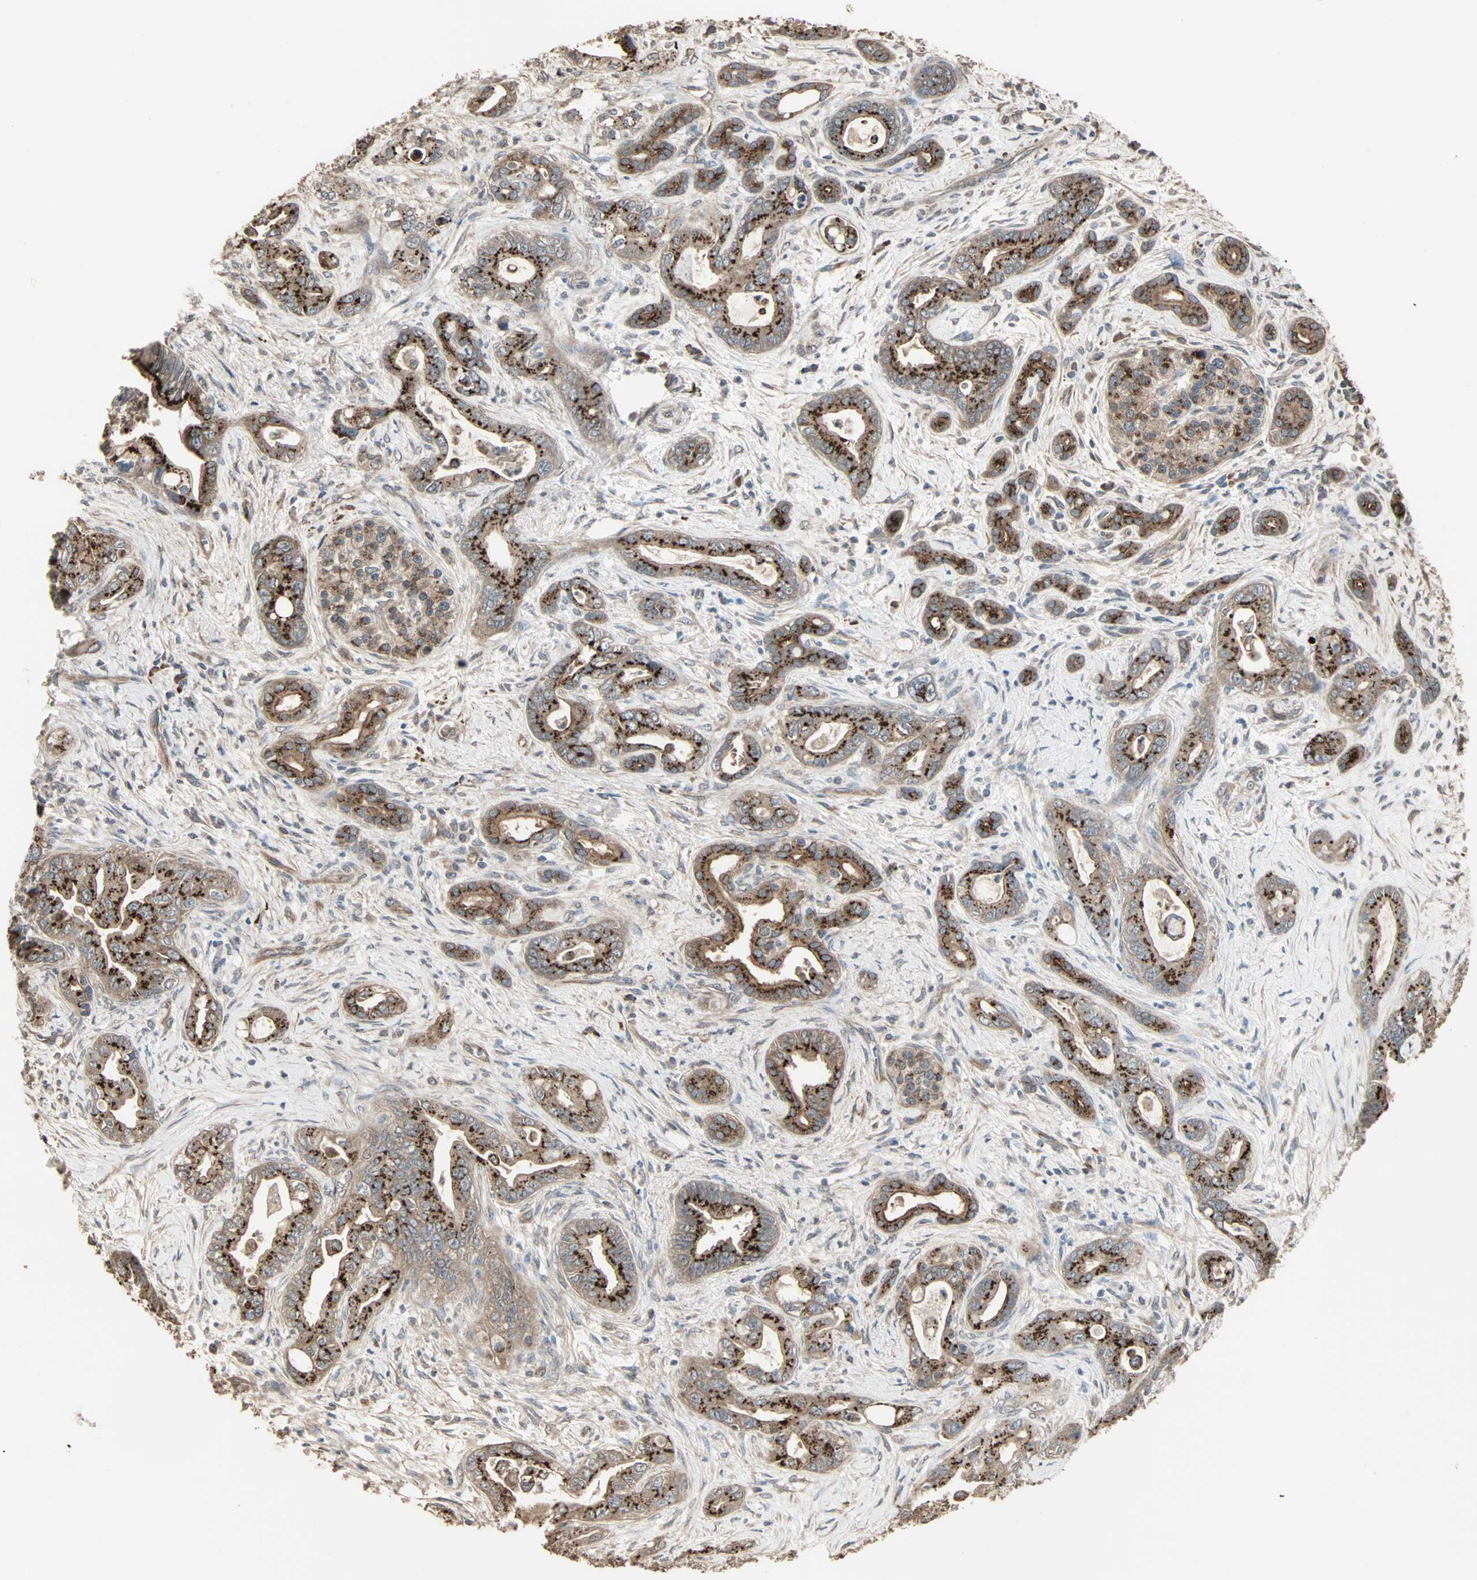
{"staining": {"intensity": "strong", "quantity": ">75%", "location": "cytoplasmic/membranous"}, "tissue": "pancreatic cancer", "cell_type": "Tumor cells", "image_type": "cancer", "snomed": [{"axis": "morphology", "description": "Adenocarcinoma, NOS"}, {"axis": "topography", "description": "Pancreas"}], "caption": "Protein staining demonstrates strong cytoplasmic/membranous expression in about >75% of tumor cells in adenocarcinoma (pancreatic). The protein is shown in brown color, while the nuclei are stained blue.", "gene": "GALNT3", "patient": {"sex": "male", "age": 70}}